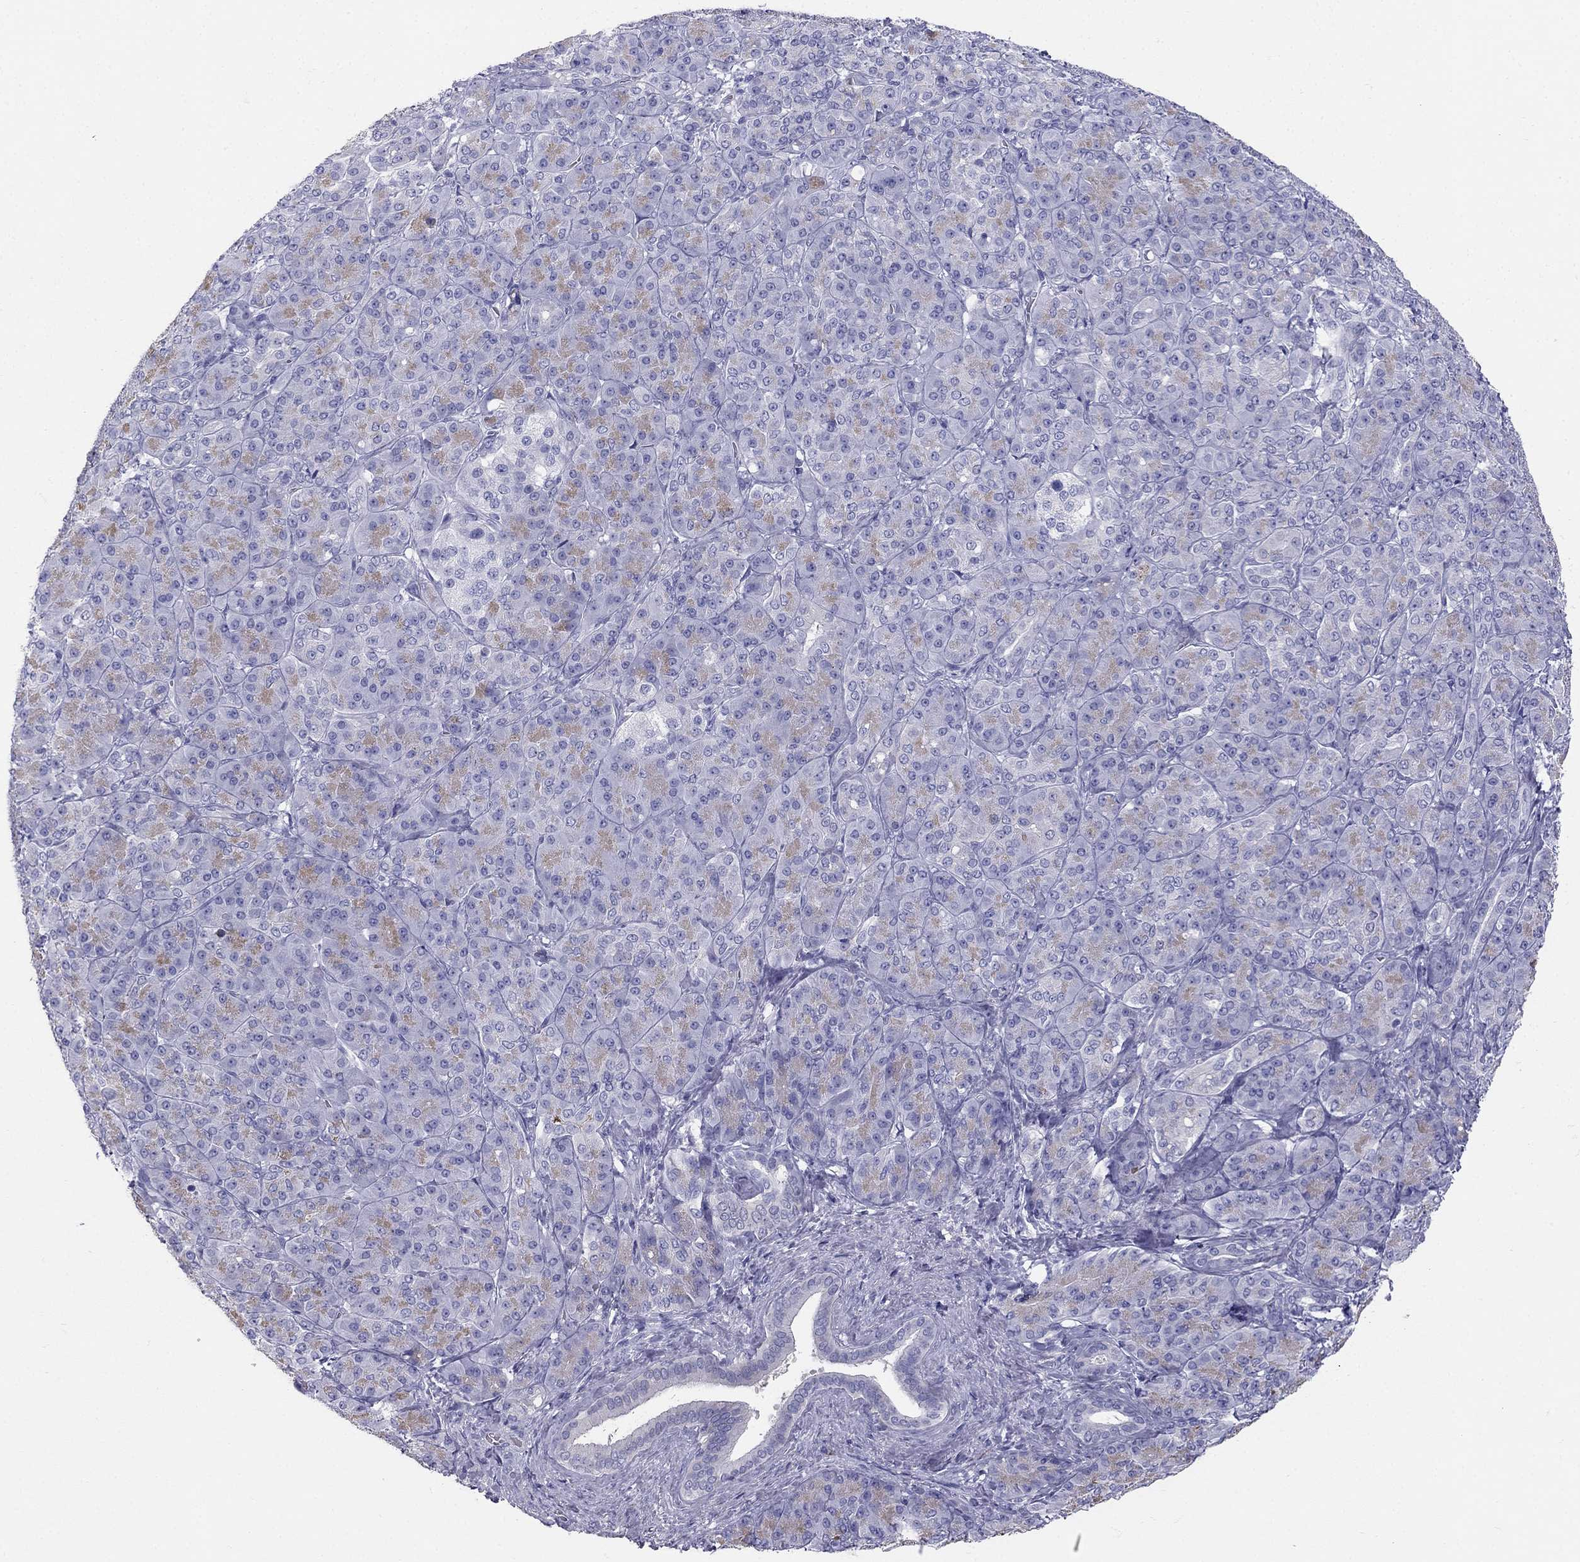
{"staining": {"intensity": "moderate", "quantity": "<25%", "location": "cytoplasmic/membranous"}, "tissue": "pancreatic cancer", "cell_type": "Tumor cells", "image_type": "cancer", "snomed": [{"axis": "morphology", "description": "Normal tissue, NOS"}, {"axis": "morphology", "description": "Inflammation, NOS"}, {"axis": "morphology", "description": "Adenocarcinoma, NOS"}, {"axis": "topography", "description": "Pancreas"}], "caption": "An image of human pancreatic adenocarcinoma stained for a protein exhibits moderate cytoplasmic/membranous brown staining in tumor cells. The staining was performed using DAB (3,3'-diaminobenzidine) to visualize the protein expression in brown, while the nuclei were stained in blue with hematoxylin (Magnification: 20x).", "gene": "RFLNA", "patient": {"sex": "male", "age": 57}}